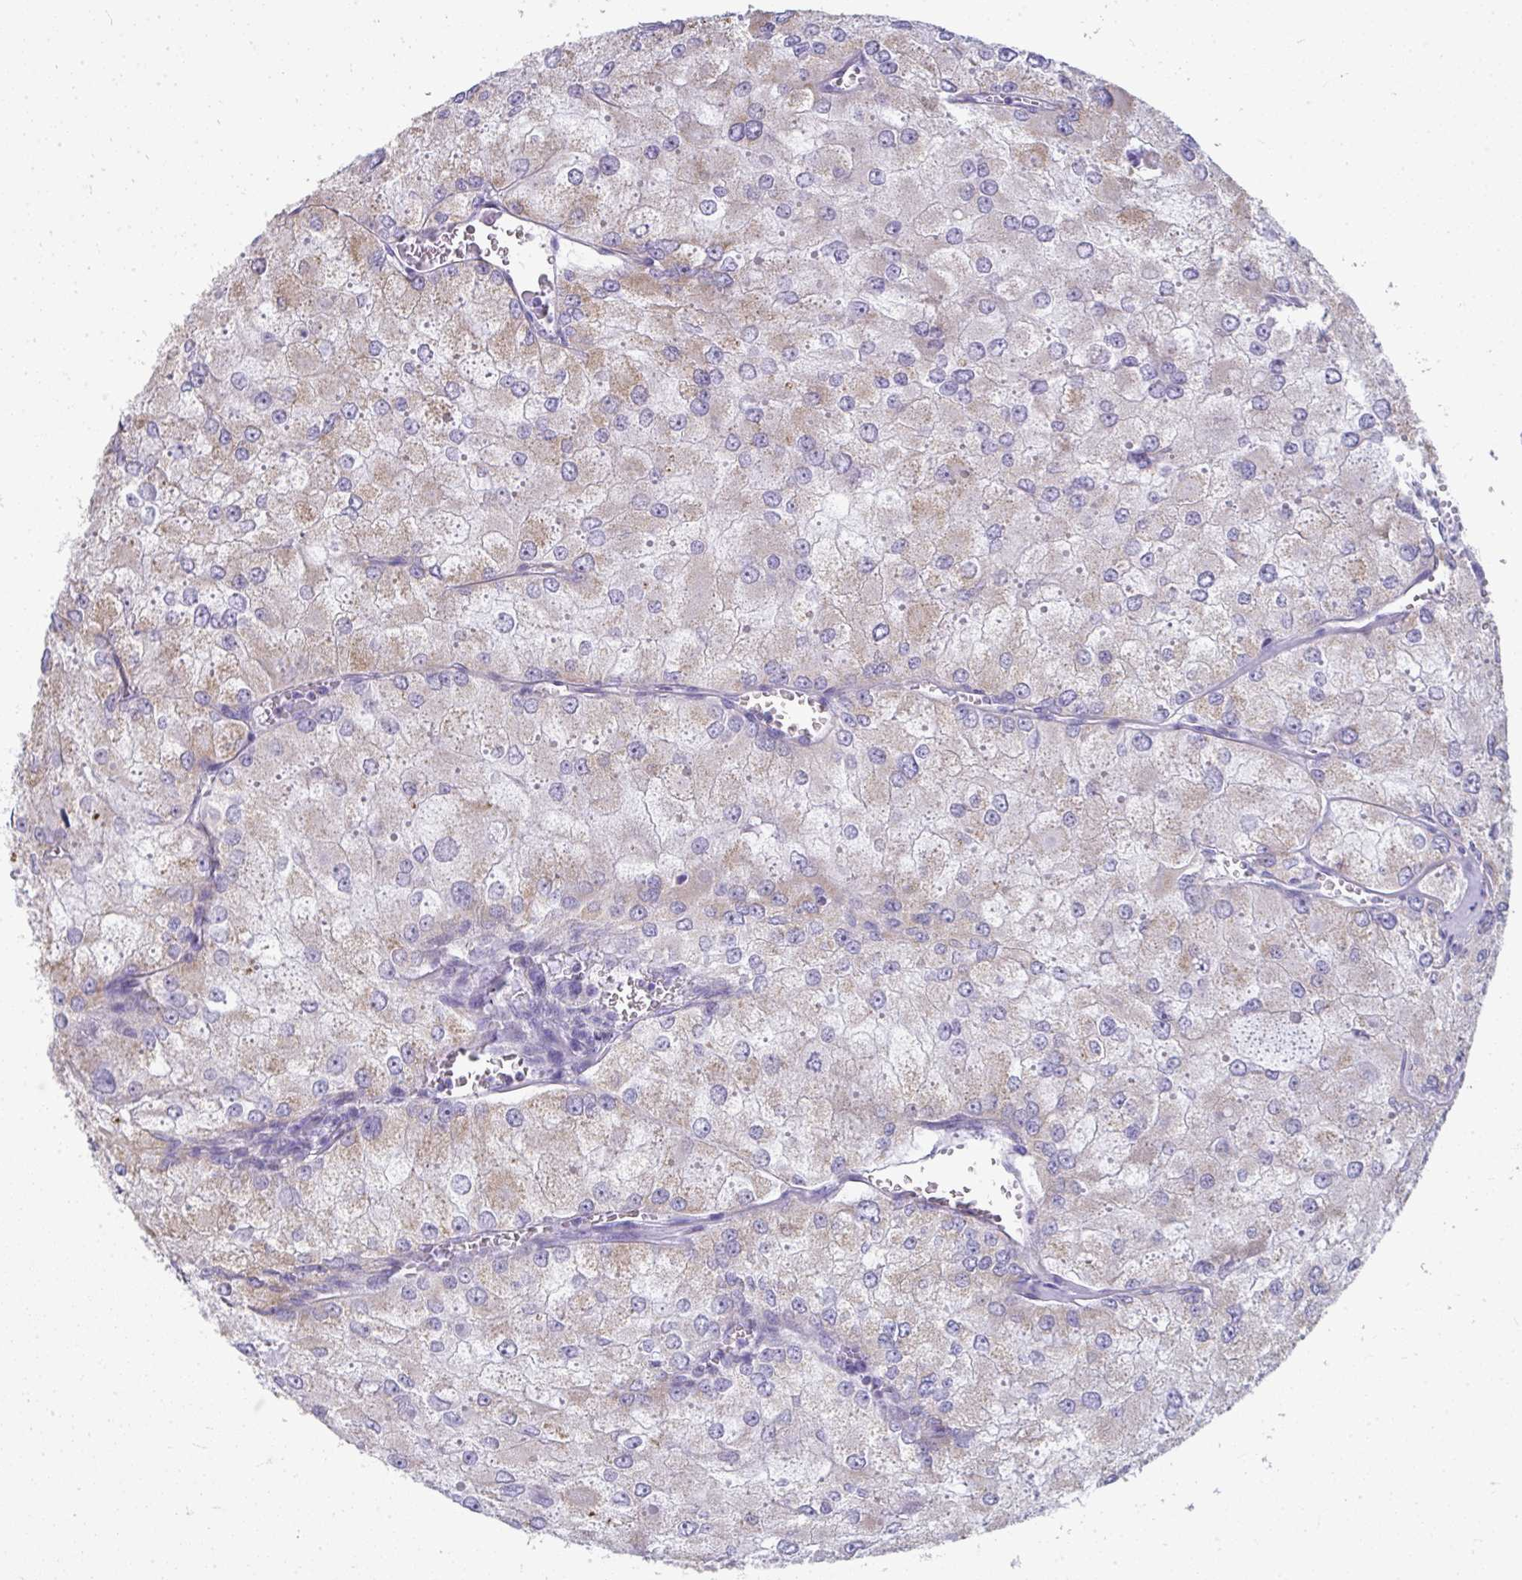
{"staining": {"intensity": "weak", "quantity": "25%-75%", "location": "cytoplasmic/membranous"}, "tissue": "renal cancer", "cell_type": "Tumor cells", "image_type": "cancer", "snomed": [{"axis": "morphology", "description": "Adenocarcinoma, NOS"}, {"axis": "topography", "description": "Kidney"}], "caption": "Protein expression analysis of human renal cancer reveals weak cytoplasmic/membranous positivity in approximately 25%-75% of tumor cells. The protein of interest is stained brown, and the nuclei are stained in blue (DAB IHC with brightfield microscopy, high magnification).", "gene": "SLC6A1", "patient": {"sex": "female", "age": 70}}